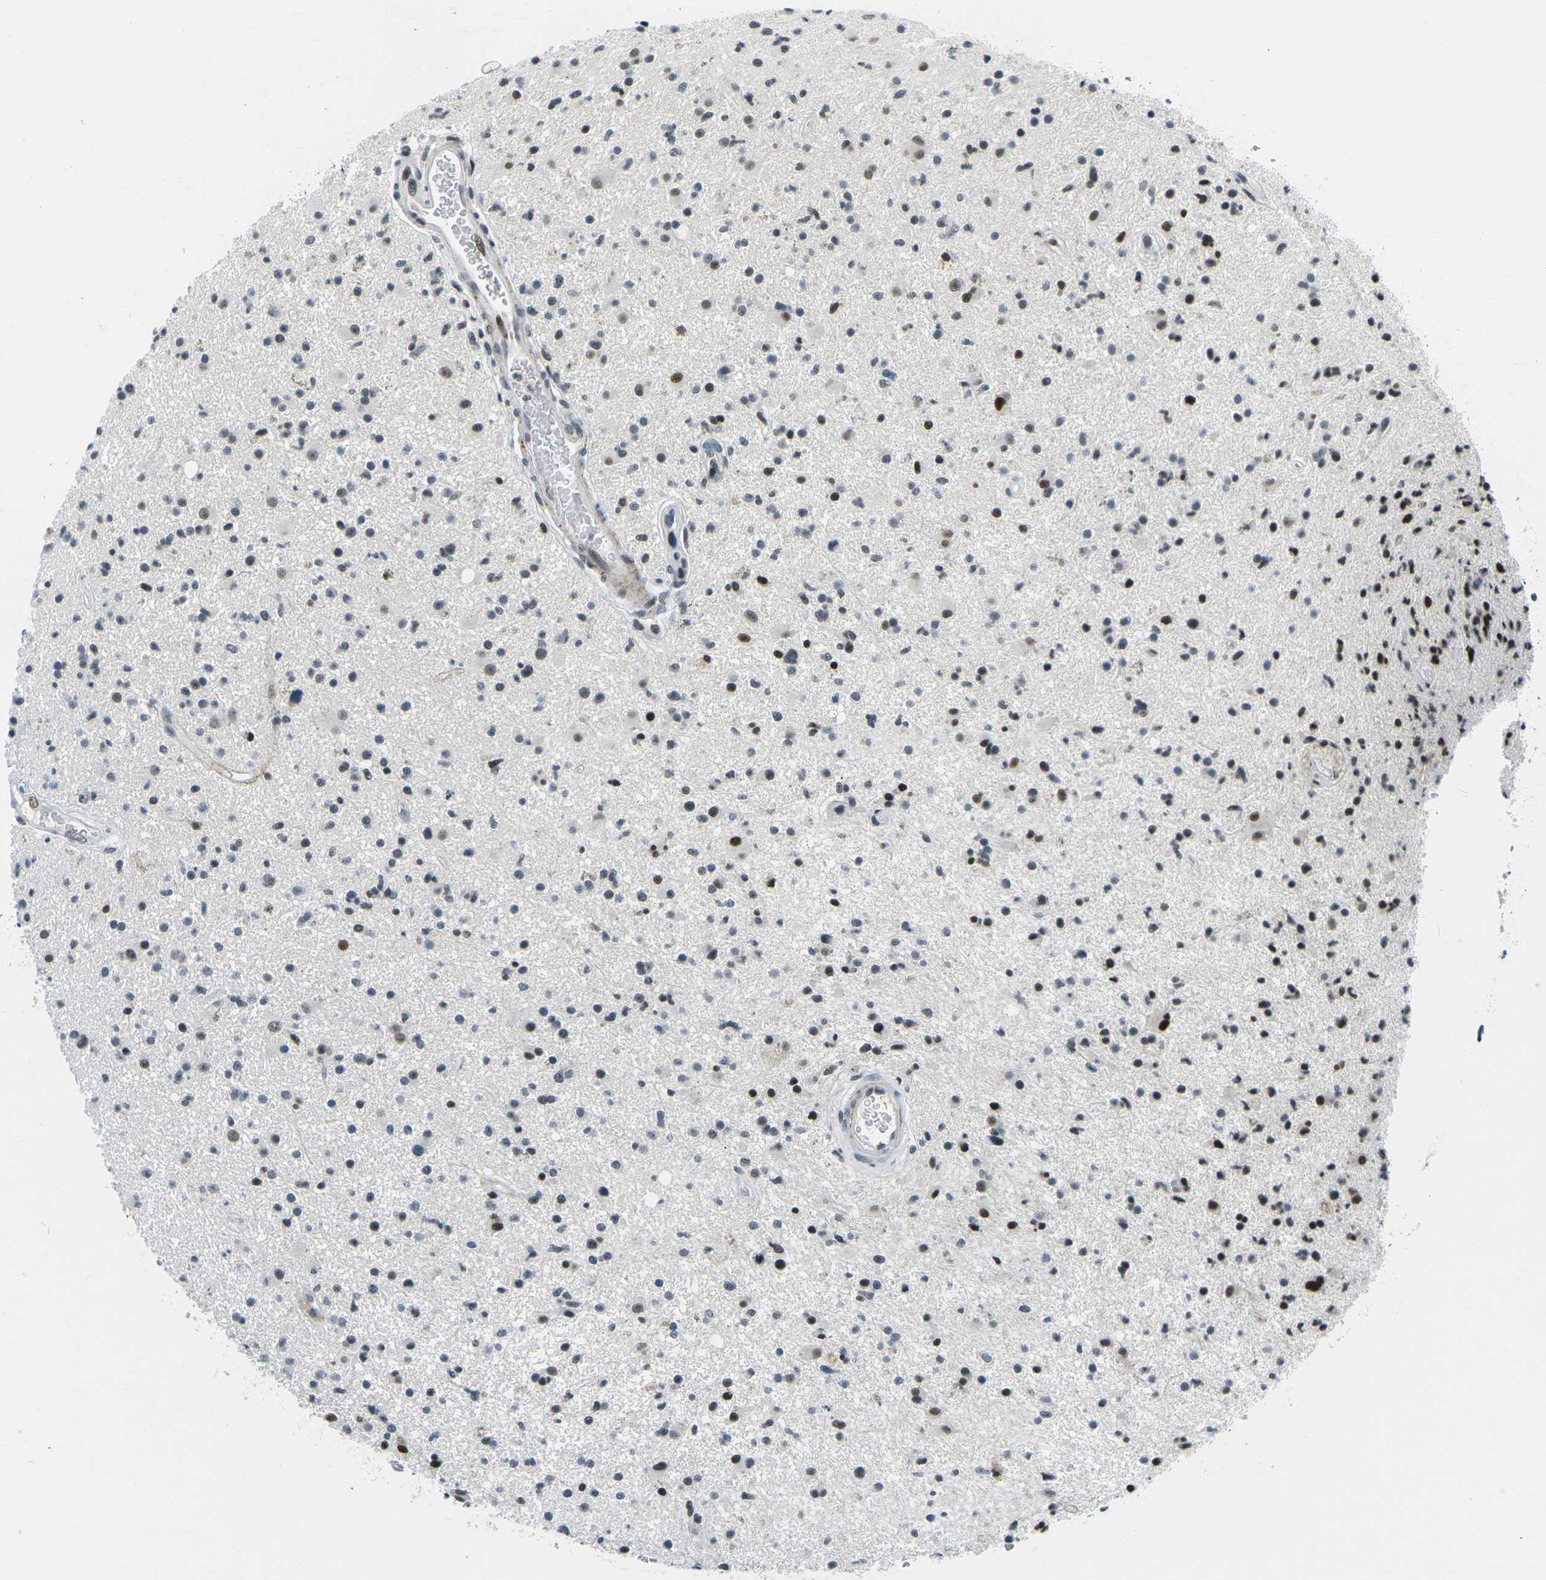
{"staining": {"intensity": "moderate", "quantity": "25%-75%", "location": "nuclear"}, "tissue": "glioma", "cell_type": "Tumor cells", "image_type": "cancer", "snomed": [{"axis": "morphology", "description": "Glioma, malignant, High grade"}, {"axis": "topography", "description": "Brain"}], "caption": "The micrograph reveals a brown stain indicating the presence of a protein in the nuclear of tumor cells in glioma.", "gene": "PRPF8", "patient": {"sex": "male", "age": 33}}